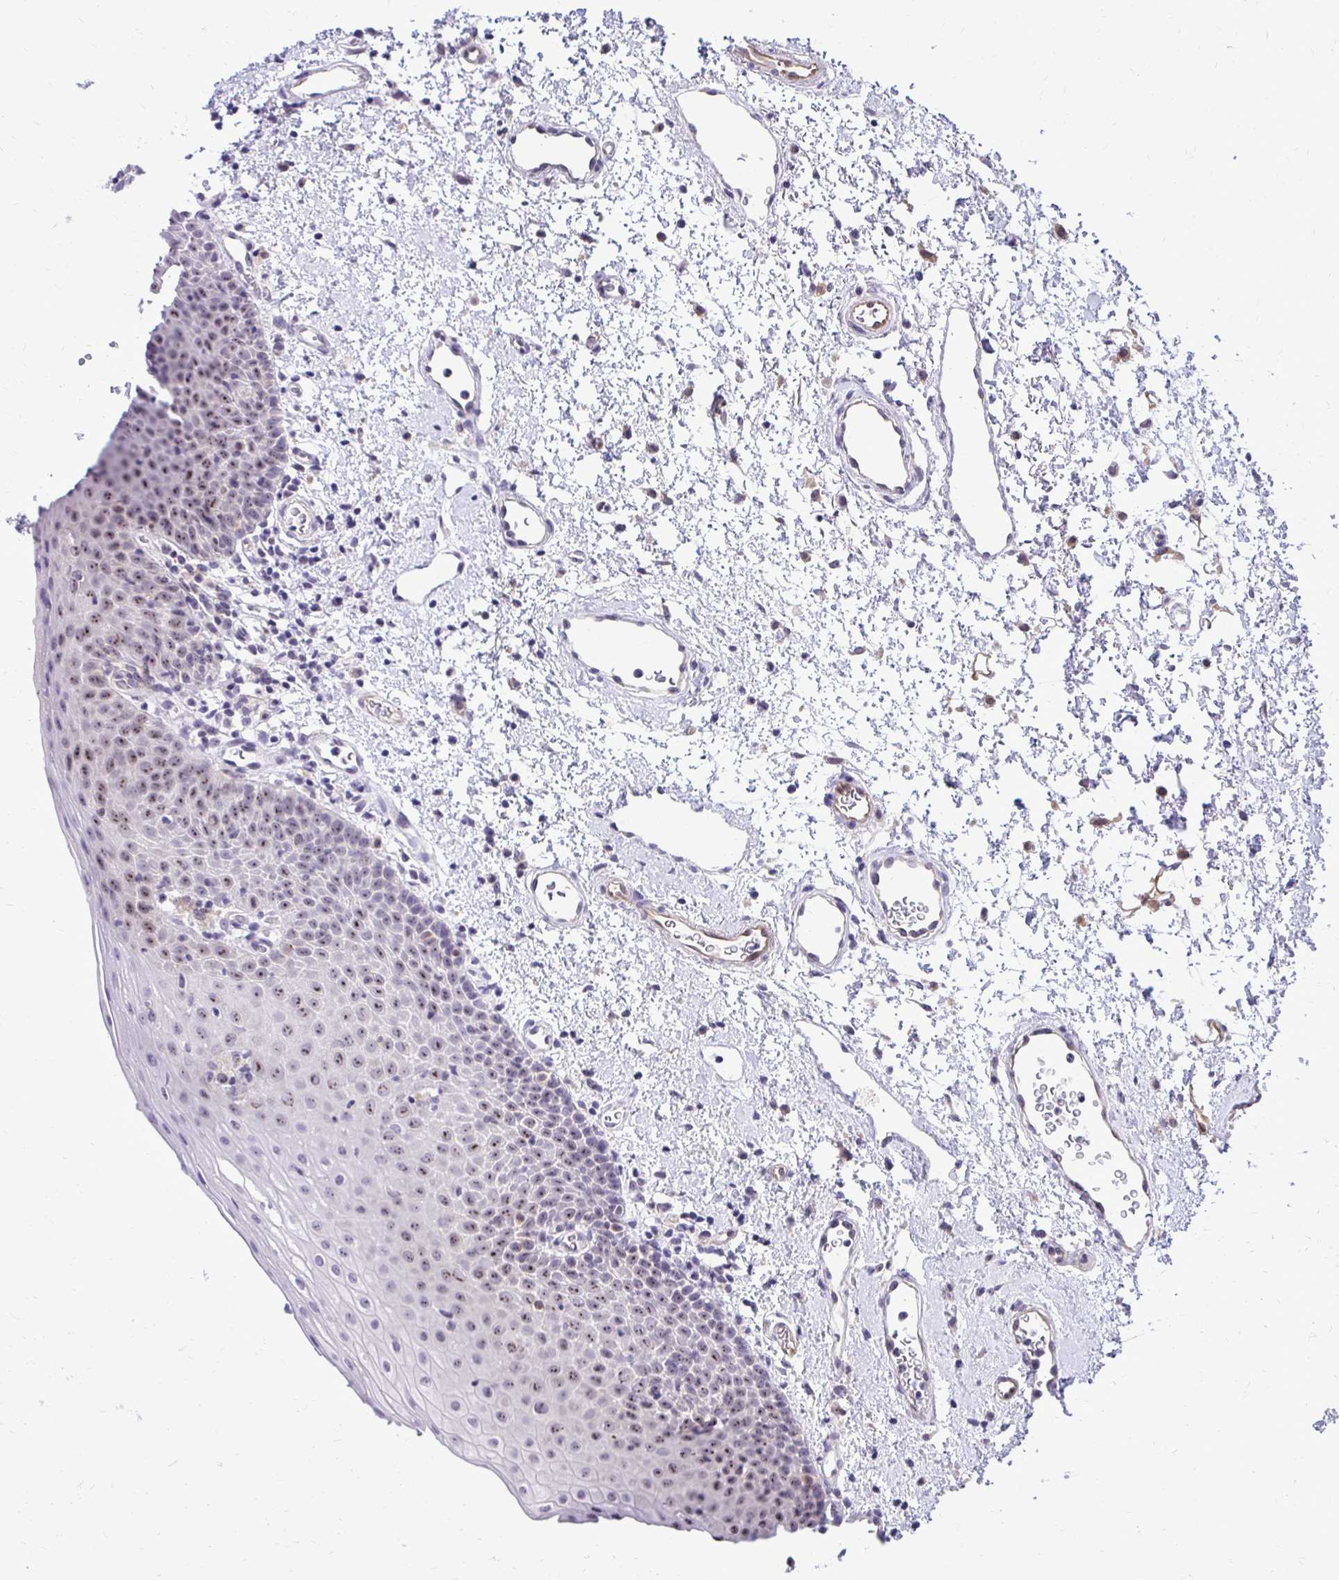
{"staining": {"intensity": "moderate", "quantity": ">75%", "location": "nuclear"}, "tissue": "oral mucosa", "cell_type": "Squamous epithelial cells", "image_type": "normal", "snomed": [{"axis": "morphology", "description": "Normal tissue, NOS"}, {"axis": "topography", "description": "Oral tissue"}, {"axis": "topography", "description": "Head-Neck"}], "caption": "A brown stain shows moderate nuclear staining of a protein in squamous epithelial cells of benign oral mucosa.", "gene": "NIFK", "patient": {"sex": "female", "age": 55}}